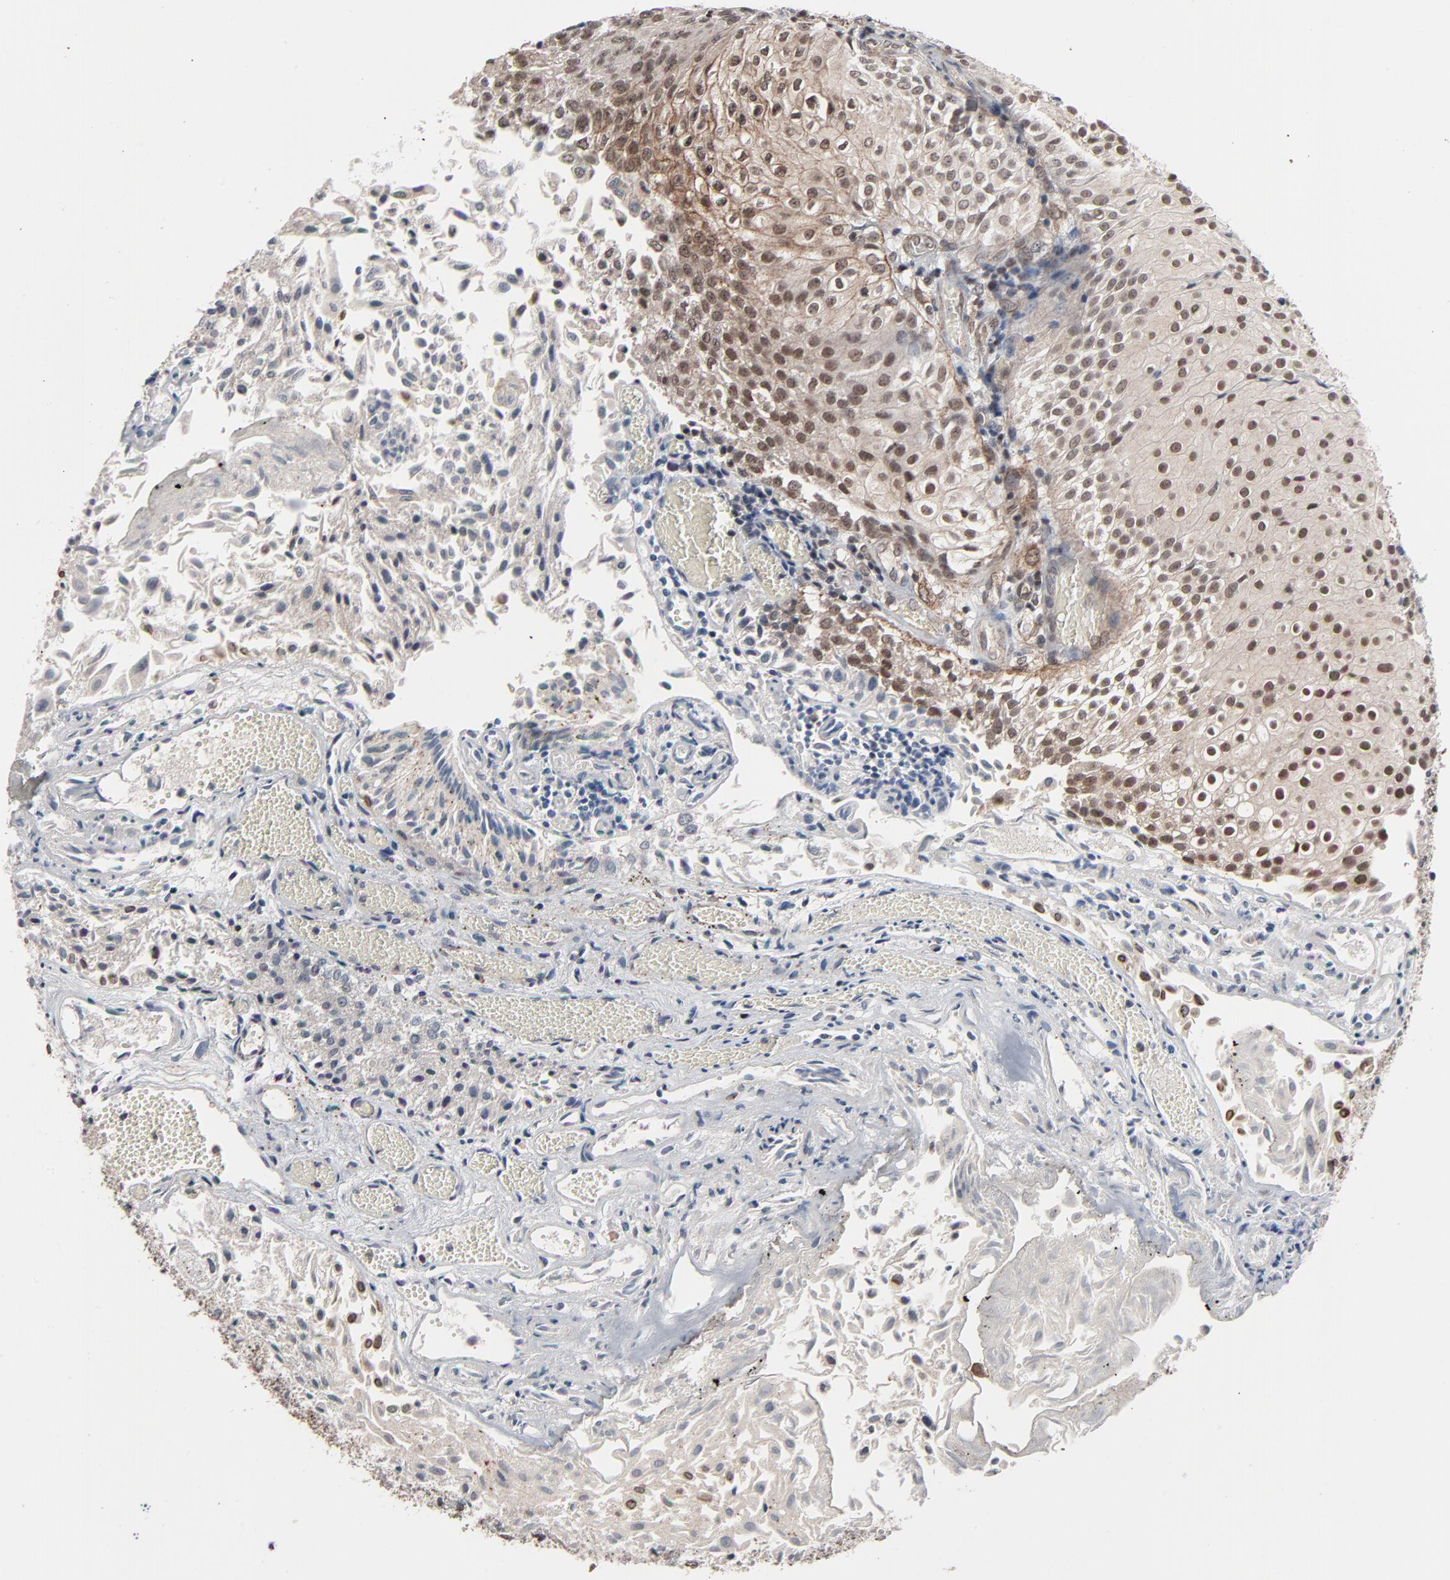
{"staining": {"intensity": "strong", "quantity": "25%-75%", "location": "cytoplasmic/membranous,nuclear"}, "tissue": "urothelial cancer", "cell_type": "Tumor cells", "image_type": "cancer", "snomed": [{"axis": "morphology", "description": "Urothelial carcinoma, Low grade"}, {"axis": "topography", "description": "Urinary bladder"}], "caption": "IHC photomicrograph of neoplastic tissue: low-grade urothelial carcinoma stained using IHC shows high levels of strong protein expression localized specifically in the cytoplasmic/membranous and nuclear of tumor cells, appearing as a cytoplasmic/membranous and nuclear brown color.", "gene": "ZNF419", "patient": {"sex": "male", "age": 86}}